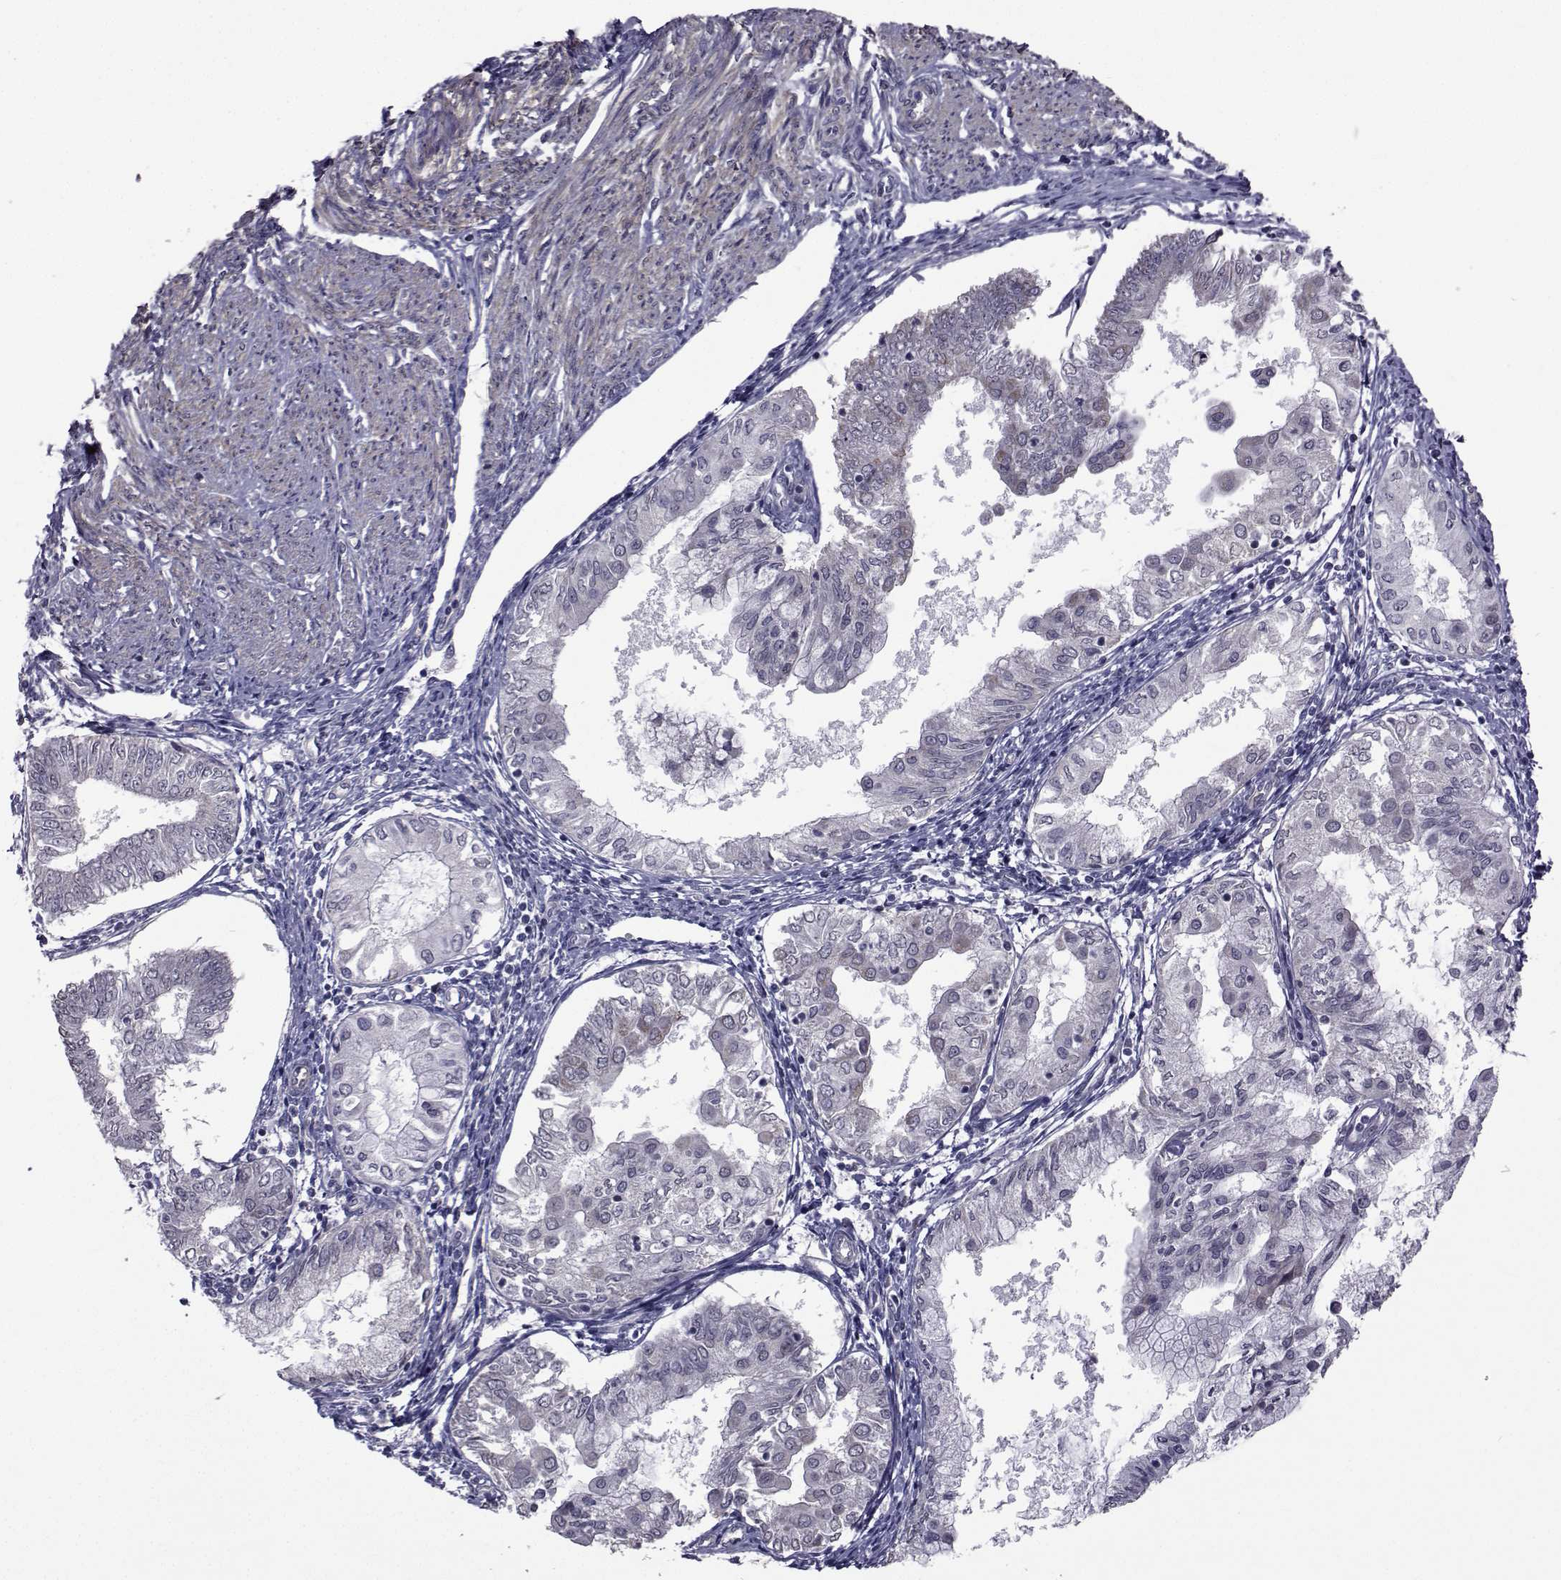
{"staining": {"intensity": "negative", "quantity": "none", "location": "none"}, "tissue": "endometrial cancer", "cell_type": "Tumor cells", "image_type": "cancer", "snomed": [{"axis": "morphology", "description": "Adenocarcinoma, NOS"}, {"axis": "topography", "description": "Endometrium"}], "caption": "A micrograph of endometrial cancer (adenocarcinoma) stained for a protein displays no brown staining in tumor cells.", "gene": "CFAP74", "patient": {"sex": "female", "age": 68}}